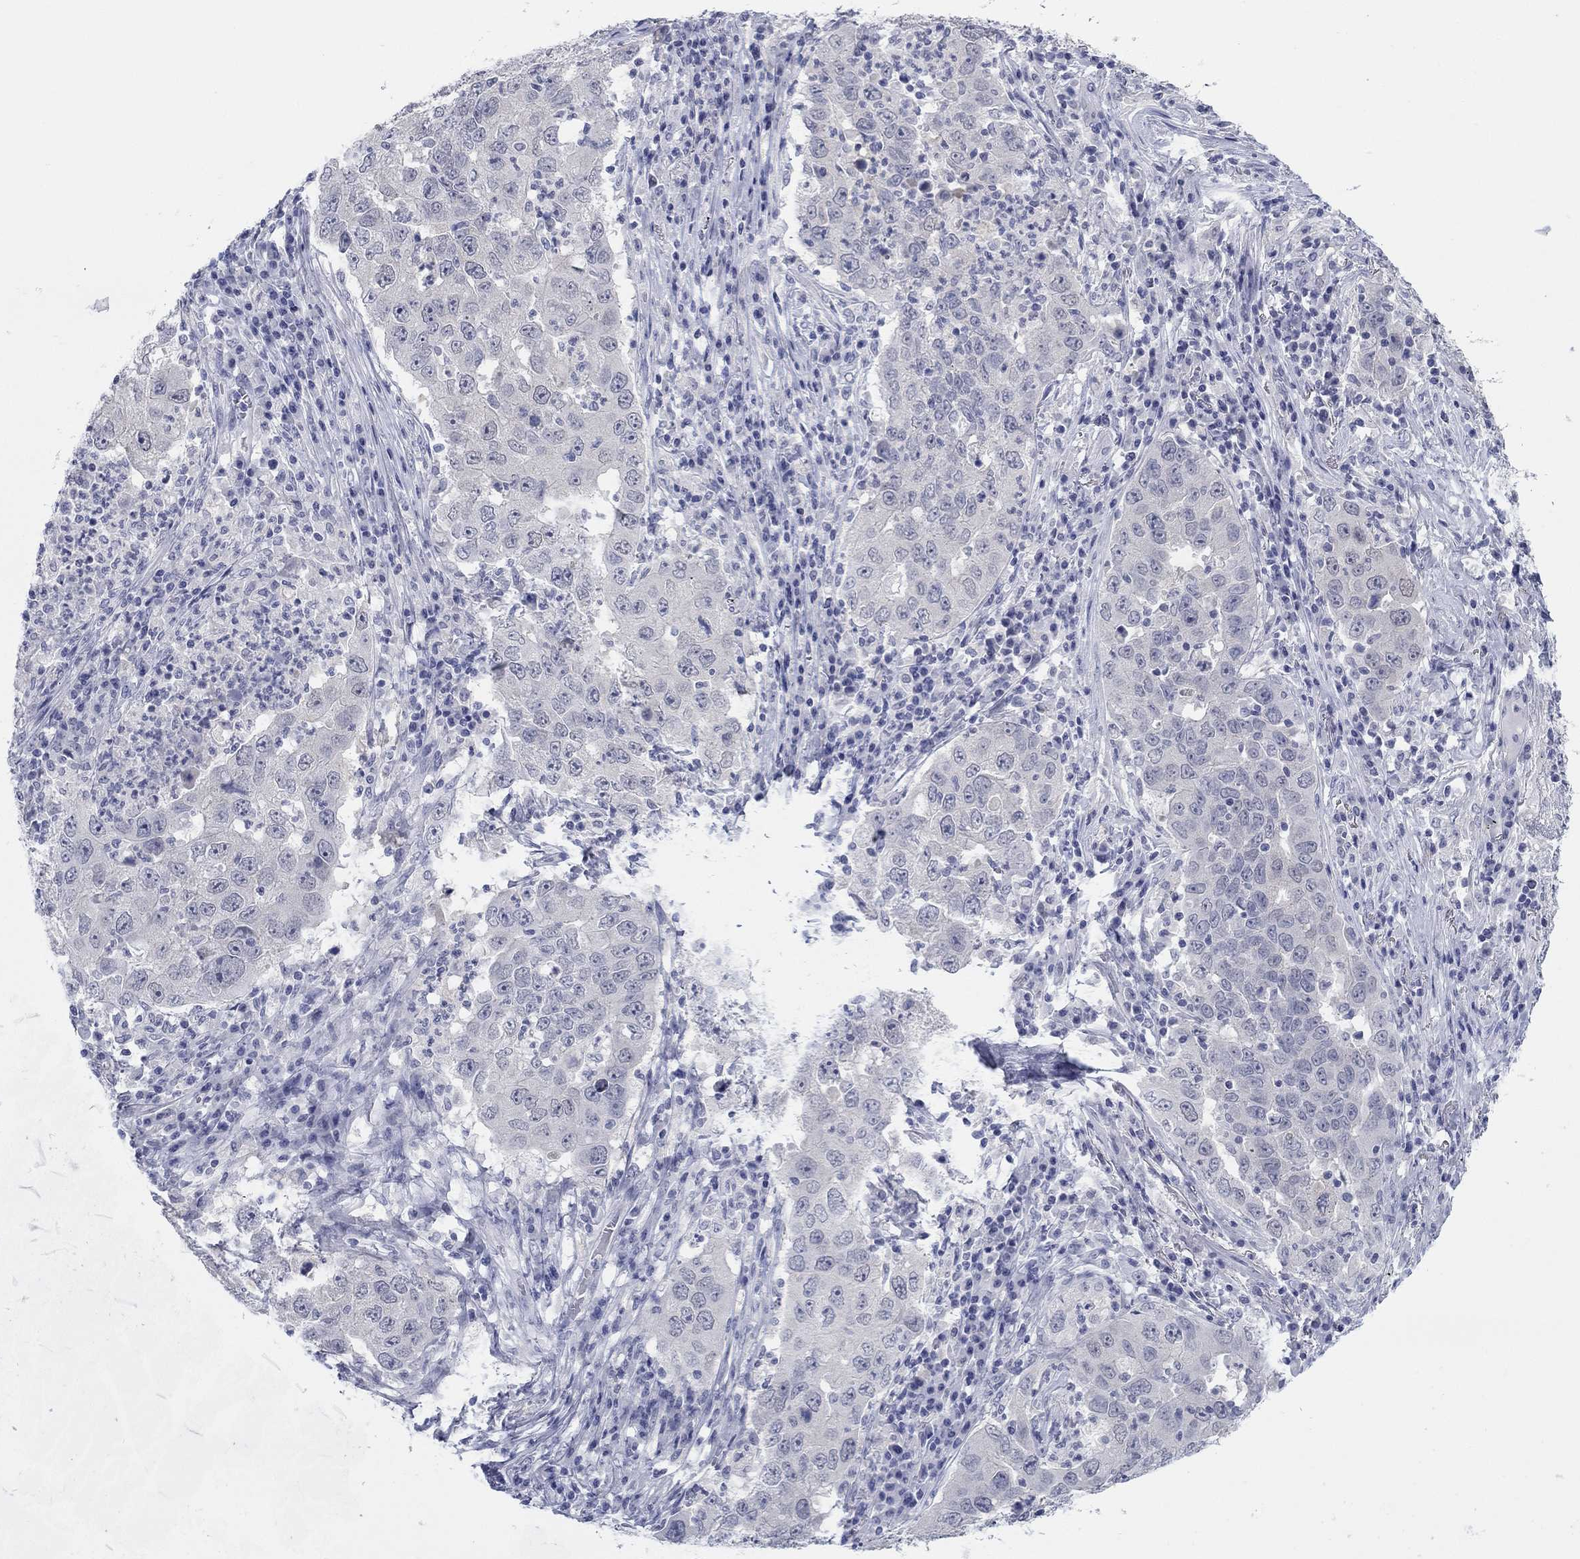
{"staining": {"intensity": "negative", "quantity": "none", "location": "none"}, "tissue": "lung cancer", "cell_type": "Tumor cells", "image_type": "cancer", "snomed": [{"axis": "morphology", "description": "Adenocarcinoma, NOS"}, {"axis": "topography", "description": "Lung"}], "caption": "Protein analysis of lung cancer (adenocarcinoma) exhibits no significant expression in tumor cells.", "gene": "ATP6V1G2", "patient": {"sex": "male", "age": 73}}